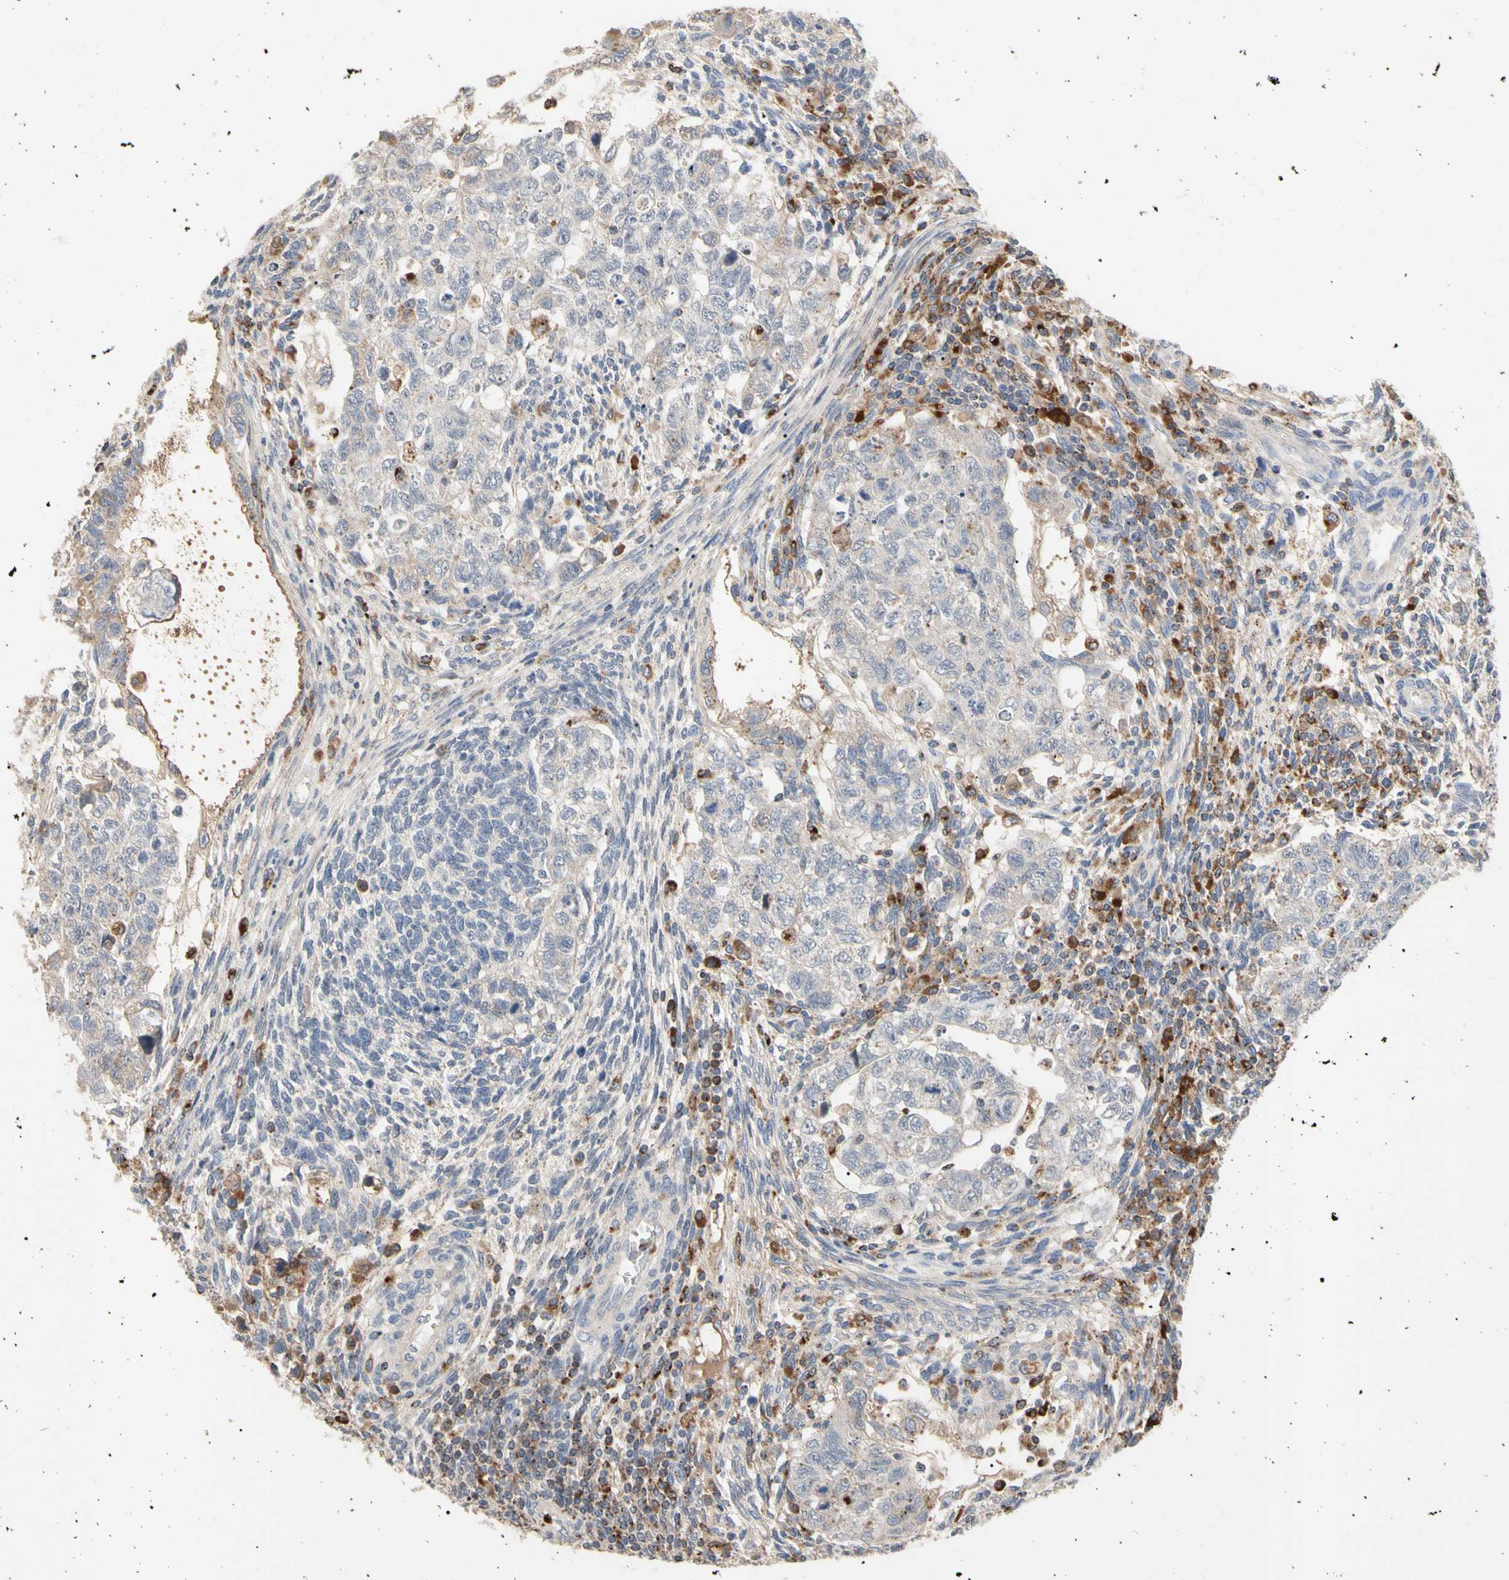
{"staining": {"intensity": "weak", "quantity": "25%-75%", "location": "cytoplasmic/membranous"}, "tissue": "testis cancer", "cell_type": "Tumor cells", "image_type": "cancer", "snomed": [{"axis": "morphology", "description": "Normal tissue, NOS"}, {"axis": "morphology", "description": "Carcinoma, Embryonal, NOS"}, {"axis": "topography", "description": "Testis"}], "caption": "Immunohistochemical staining of testis cancer displays low levels of weak cytoplasmic/membranous protein positivity in about 25%-75% of tumor cells.", "gene": "ADA2", "patient": {"sex": "male", "age": 36}}